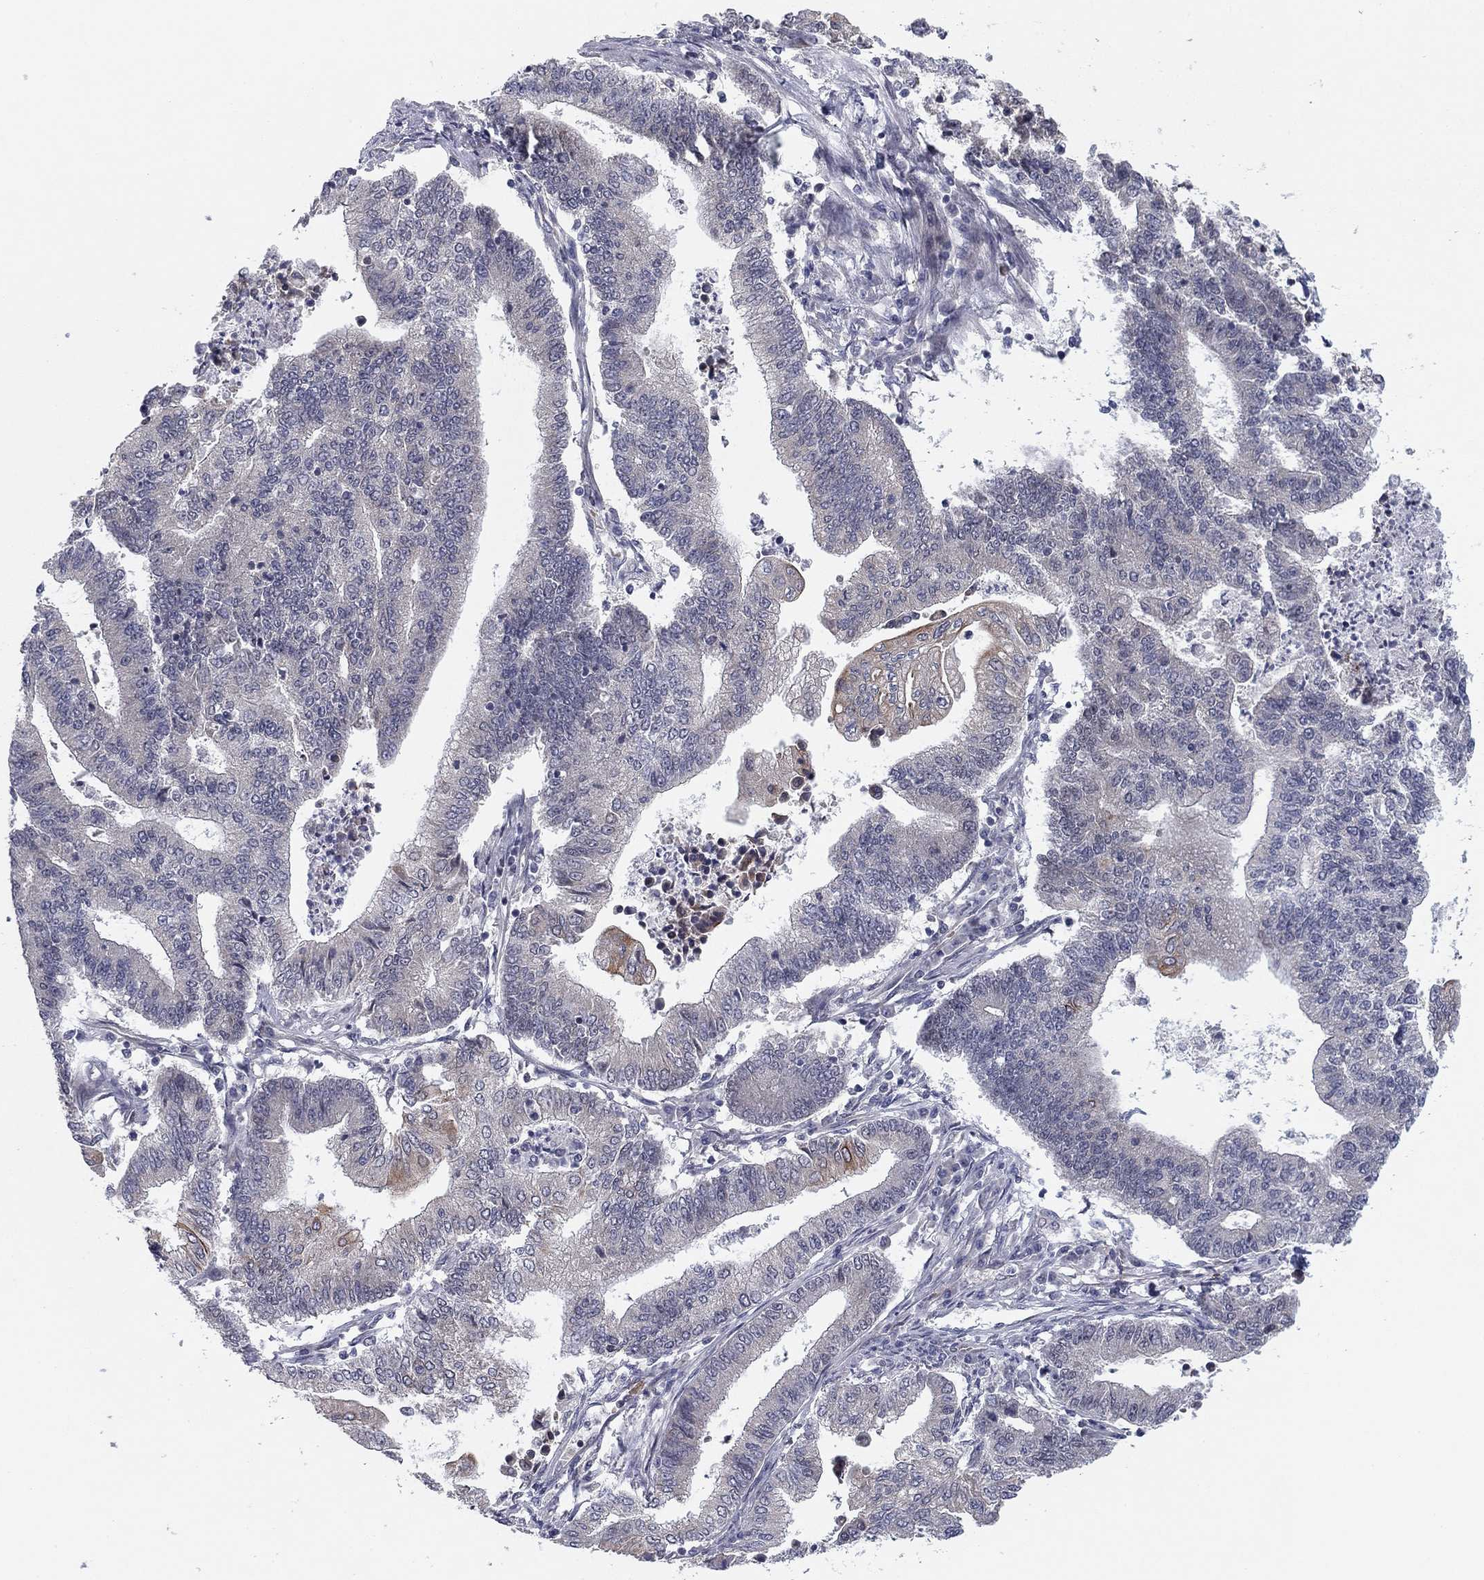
{"staining": {"intensity": "moderate", "quantity": "<25%", "location": "cytoplasmic/membranous"}, "tissue": "endometrial cancer", "cell_type": "Tumor cells", "image_type": "cancer", "snomed": [{"axis": "morphology", "description": "Adenocarcinoma, NOS"}, {"axis": "topography", "description": "Uterus"}, {"axis": "topography", "description": "Endometrium"}], "caption": "This histopathology image displays immunohistochemistry (IHC) staining of endometrial cancer, with low moderate cytoplasmic/membranous staining in about <25% of tumor cells.", "gene": "BCL11A", "patient": {"sex": "female", "age": 54}}